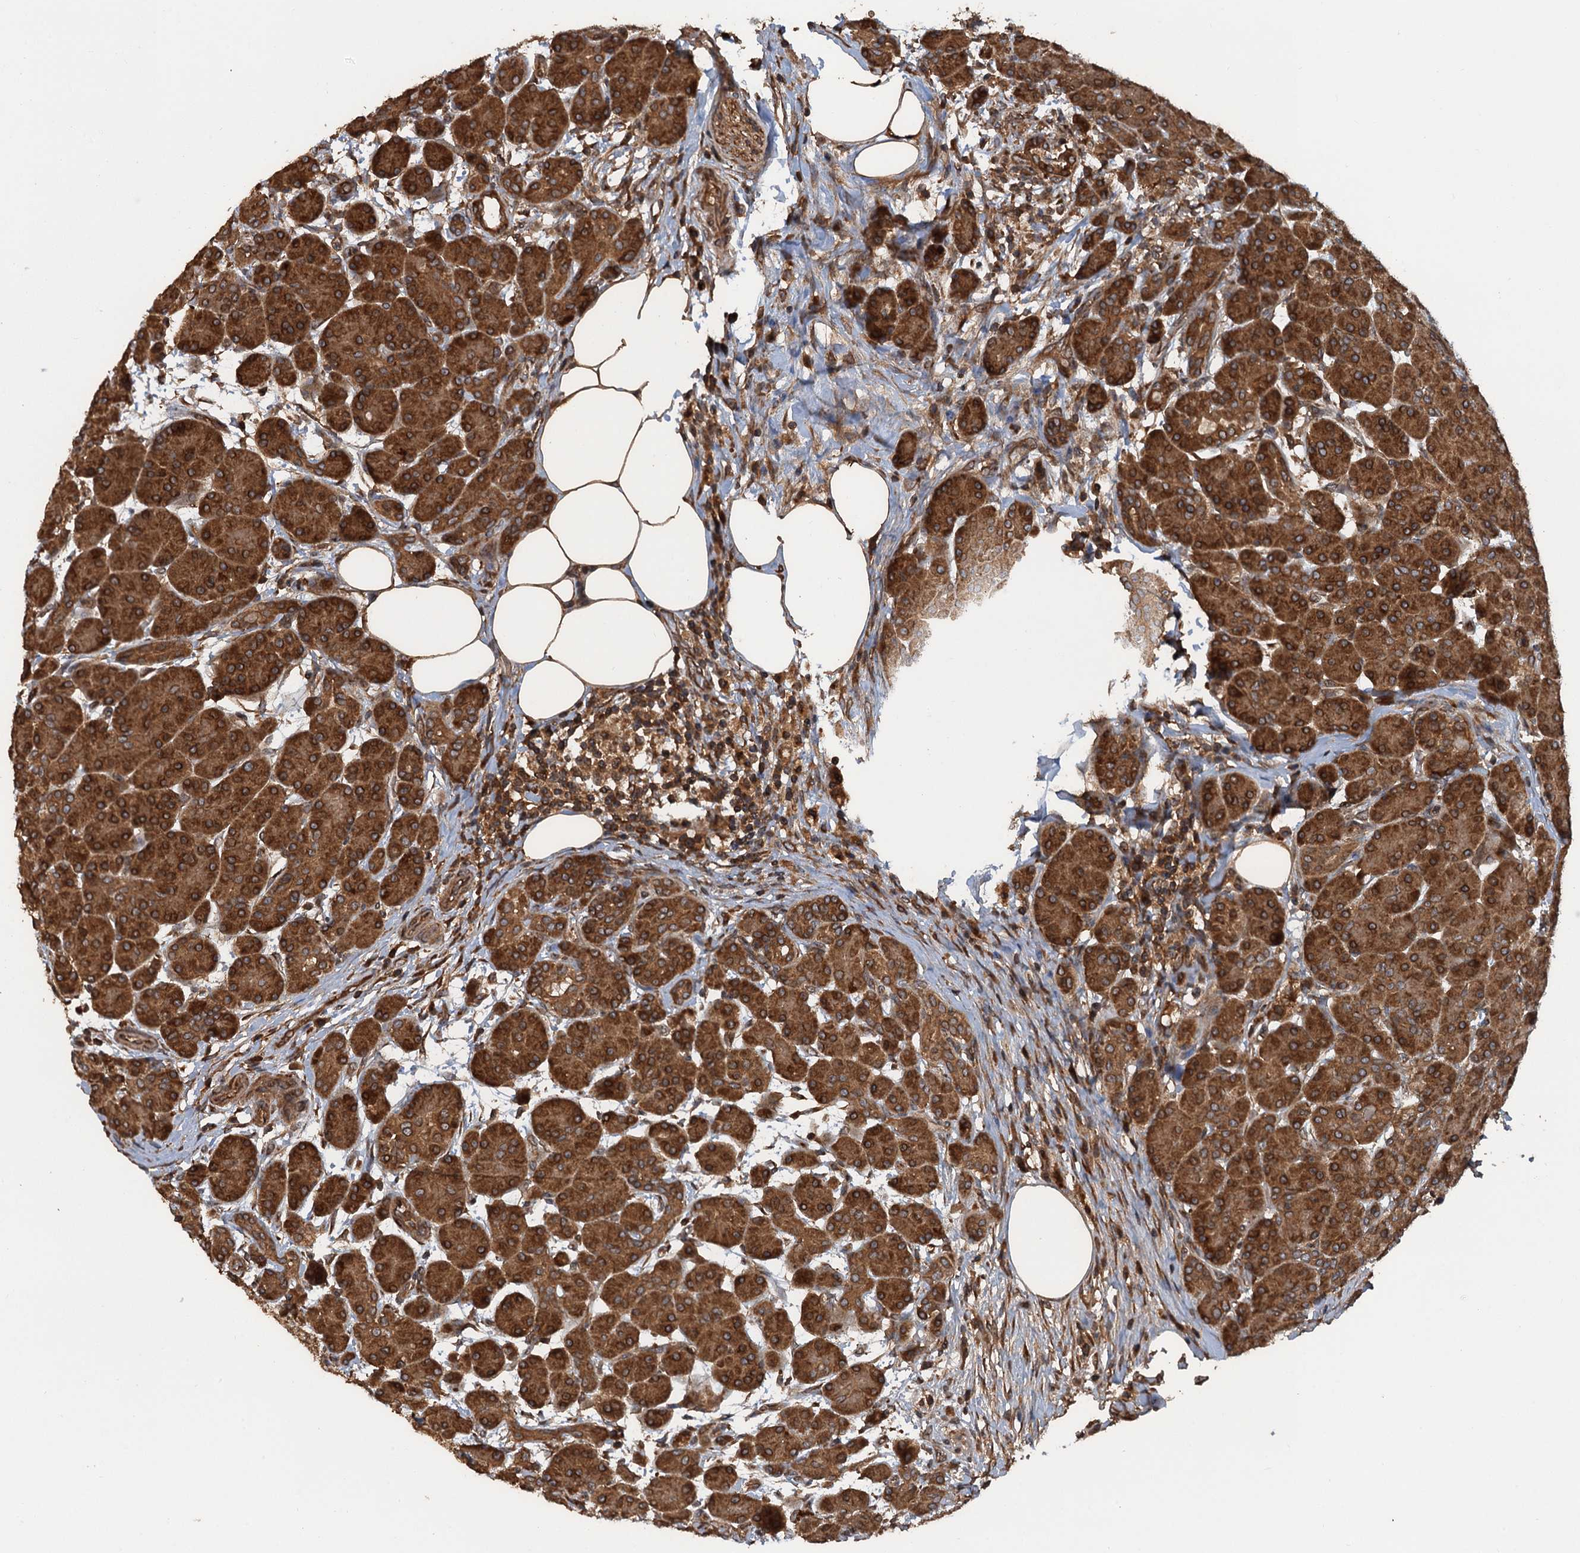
{"staining": {"intensity": "strong", "quantity": ">75%", "location": "cytoplasmic/membranous,nuclear"}, "tissue": "pancreas", "cell_type": "Exocrine glandular cells", "image_type": "normal", "snomed": [{"axis": "morphology", "description": "Normal tissue, NOS"}, {"axis": "topography", "description": "Pancreas"}], "caption": "Immunohistochemical staining of unremarkable human pancreas shows strong cytoplasmic/membranous,nuclear protein staining in approximately >75% of exocrine glandular cells. The protein of interest is stained brown, and the nuclei are stained in blue (DAB IHC with brightfield microscopy, high magnification).", "gene": "GLE1", "patient": {"sex": "male", "age": 63}}